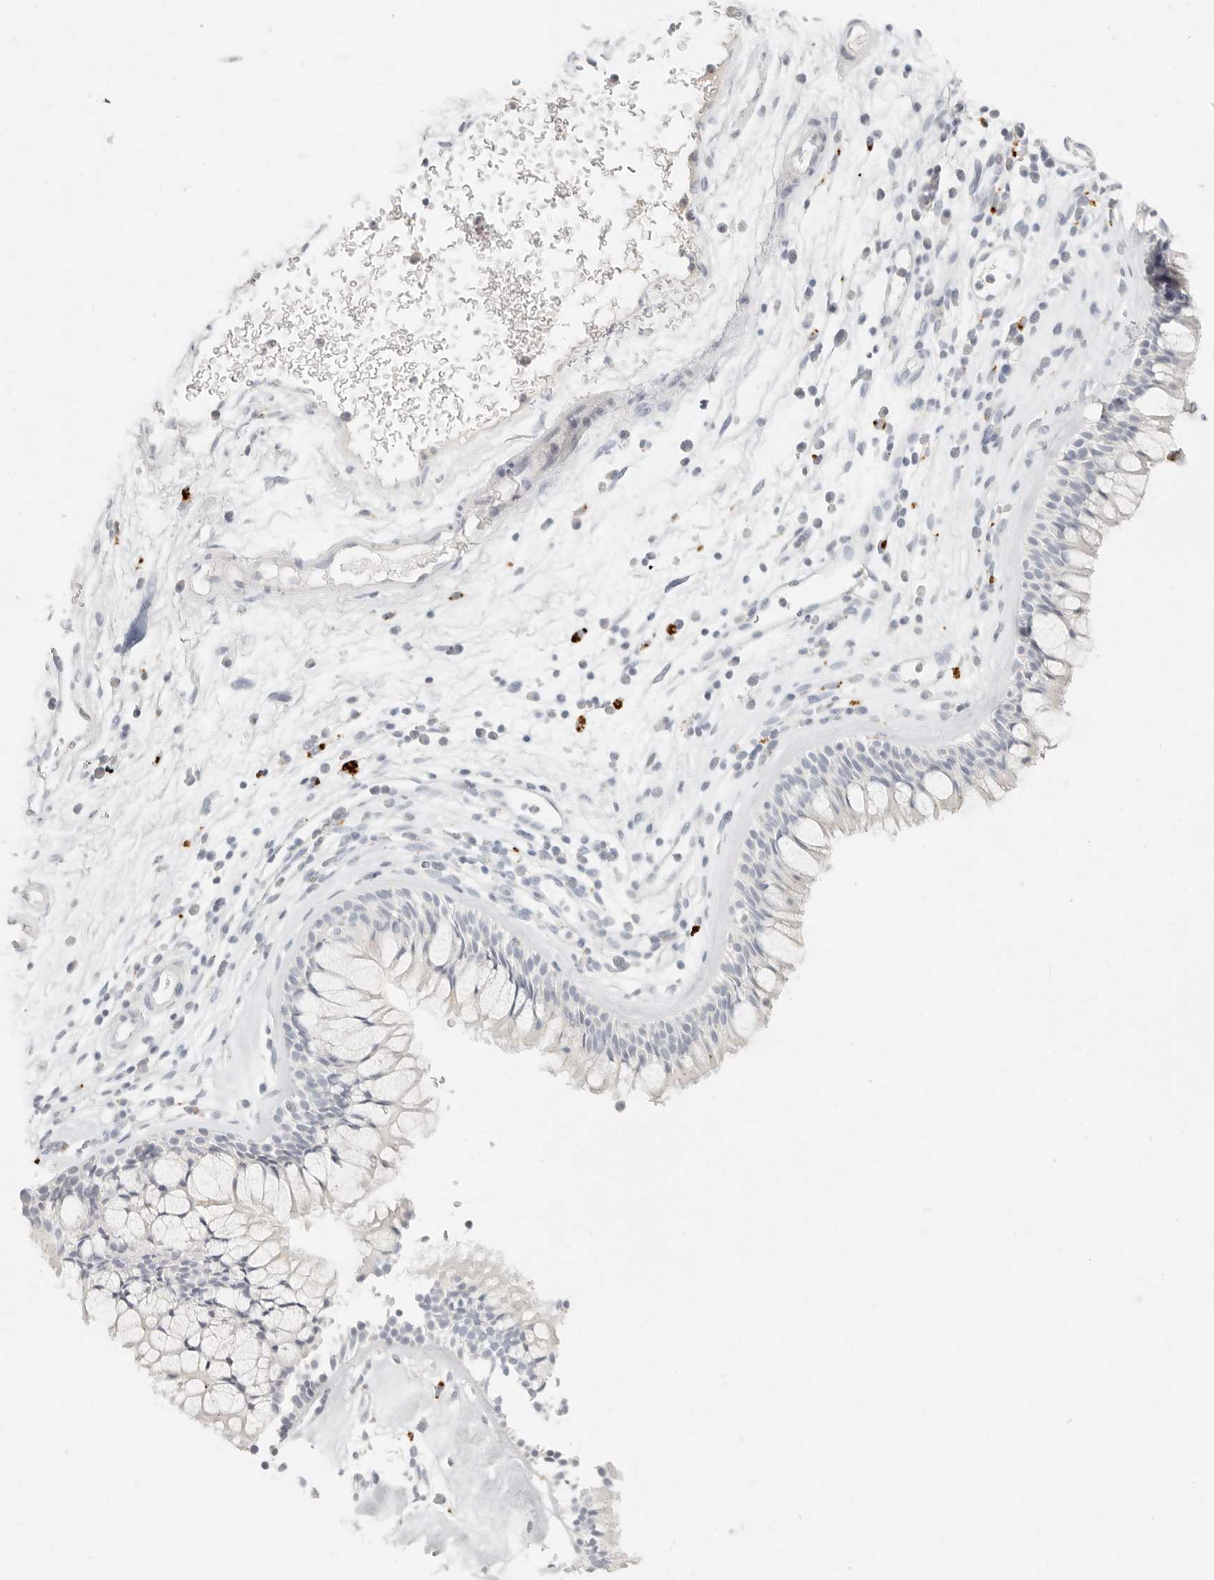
{"staining": {"intensity": "negative", "quantity": "none", "location": "none"}, "tissue": "nasopharynx", "cell_type": "Respiratory epithelial cells", "image_type": "normal", "snomed": [{"axis": "morphology", "description": "Normal tissue, NOS"}, {"axis": "morphology", "description": "Inflammation, NOS"}, {"axis": "morphology", "description": "Malignant melanoma, Metastatic site"}, {"axis": "topography", "description": "Nasopharynx"}], "caption": "A high-resolution image shows IHC staining of normal nasopharynx, which demonstrates no significant staining in respiratory epithelial cells. The staining is performed using DAB (3,3'-diaminobenzidine) brown chromogen with nuclei counter-stained in using hematoxylin.", "gene": "RNASET2", "patient": {"sex": "male", "age": 70}}